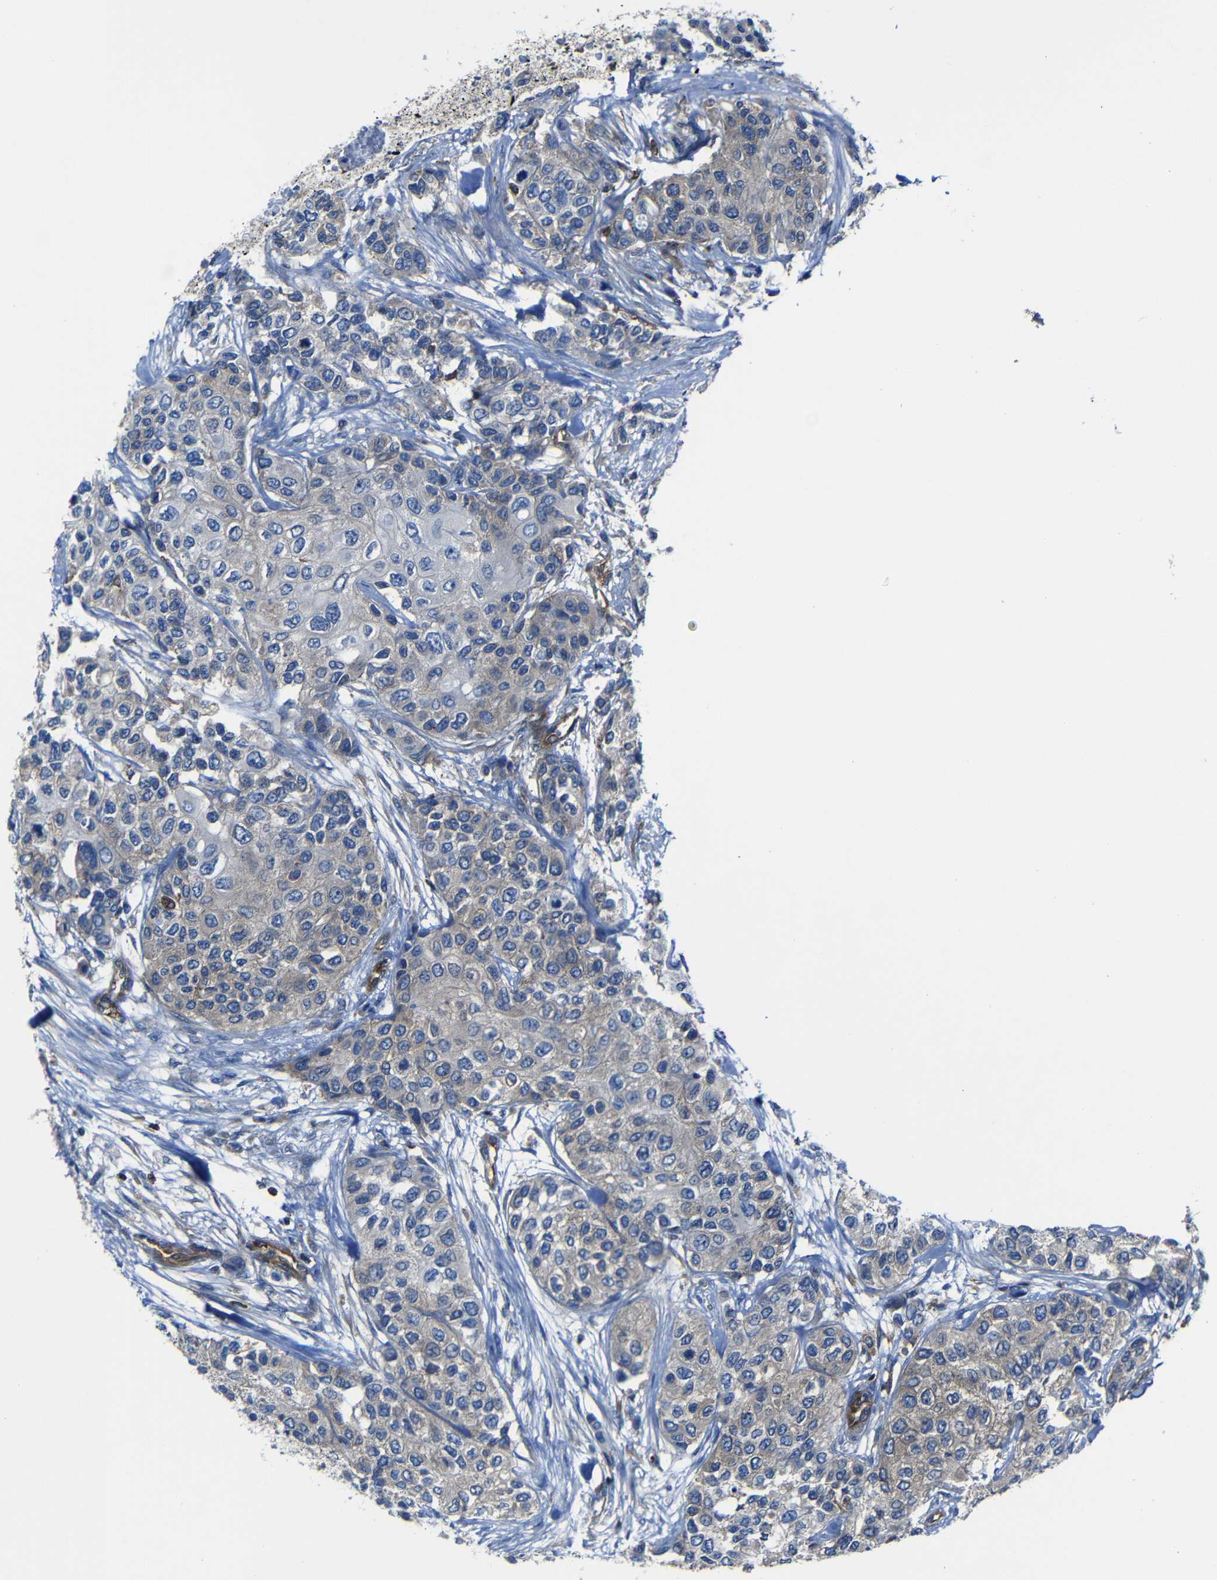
{"staining": {"intensity": "weak", "quantity": "<25%", "location": "cytoplasmic/membranous"}, "tissue": "urothelial cancer", "cell_type": "Tumor cells", "image_type": "cancer", "snomed": [{"axis": "morphology", "description": "Urothelial carcinoma, High grade"}, {"axis": "topography", "description": "Urinary bladder"}], "caption": "Immunohistochemistry (IHC) photomicrograph of neoplastic tissue: urothelial carcinoma (high-grade) stained with DAB (3,3'-diaminobenzidine) exhibits no significant protein staining in tumor cells. (DAB immunohistochemistry (IHC) visualized using brightfield microscopy, high magnification).", "gene": "ARHGEF1", "patient": {"sex": "female", "age": 56}}